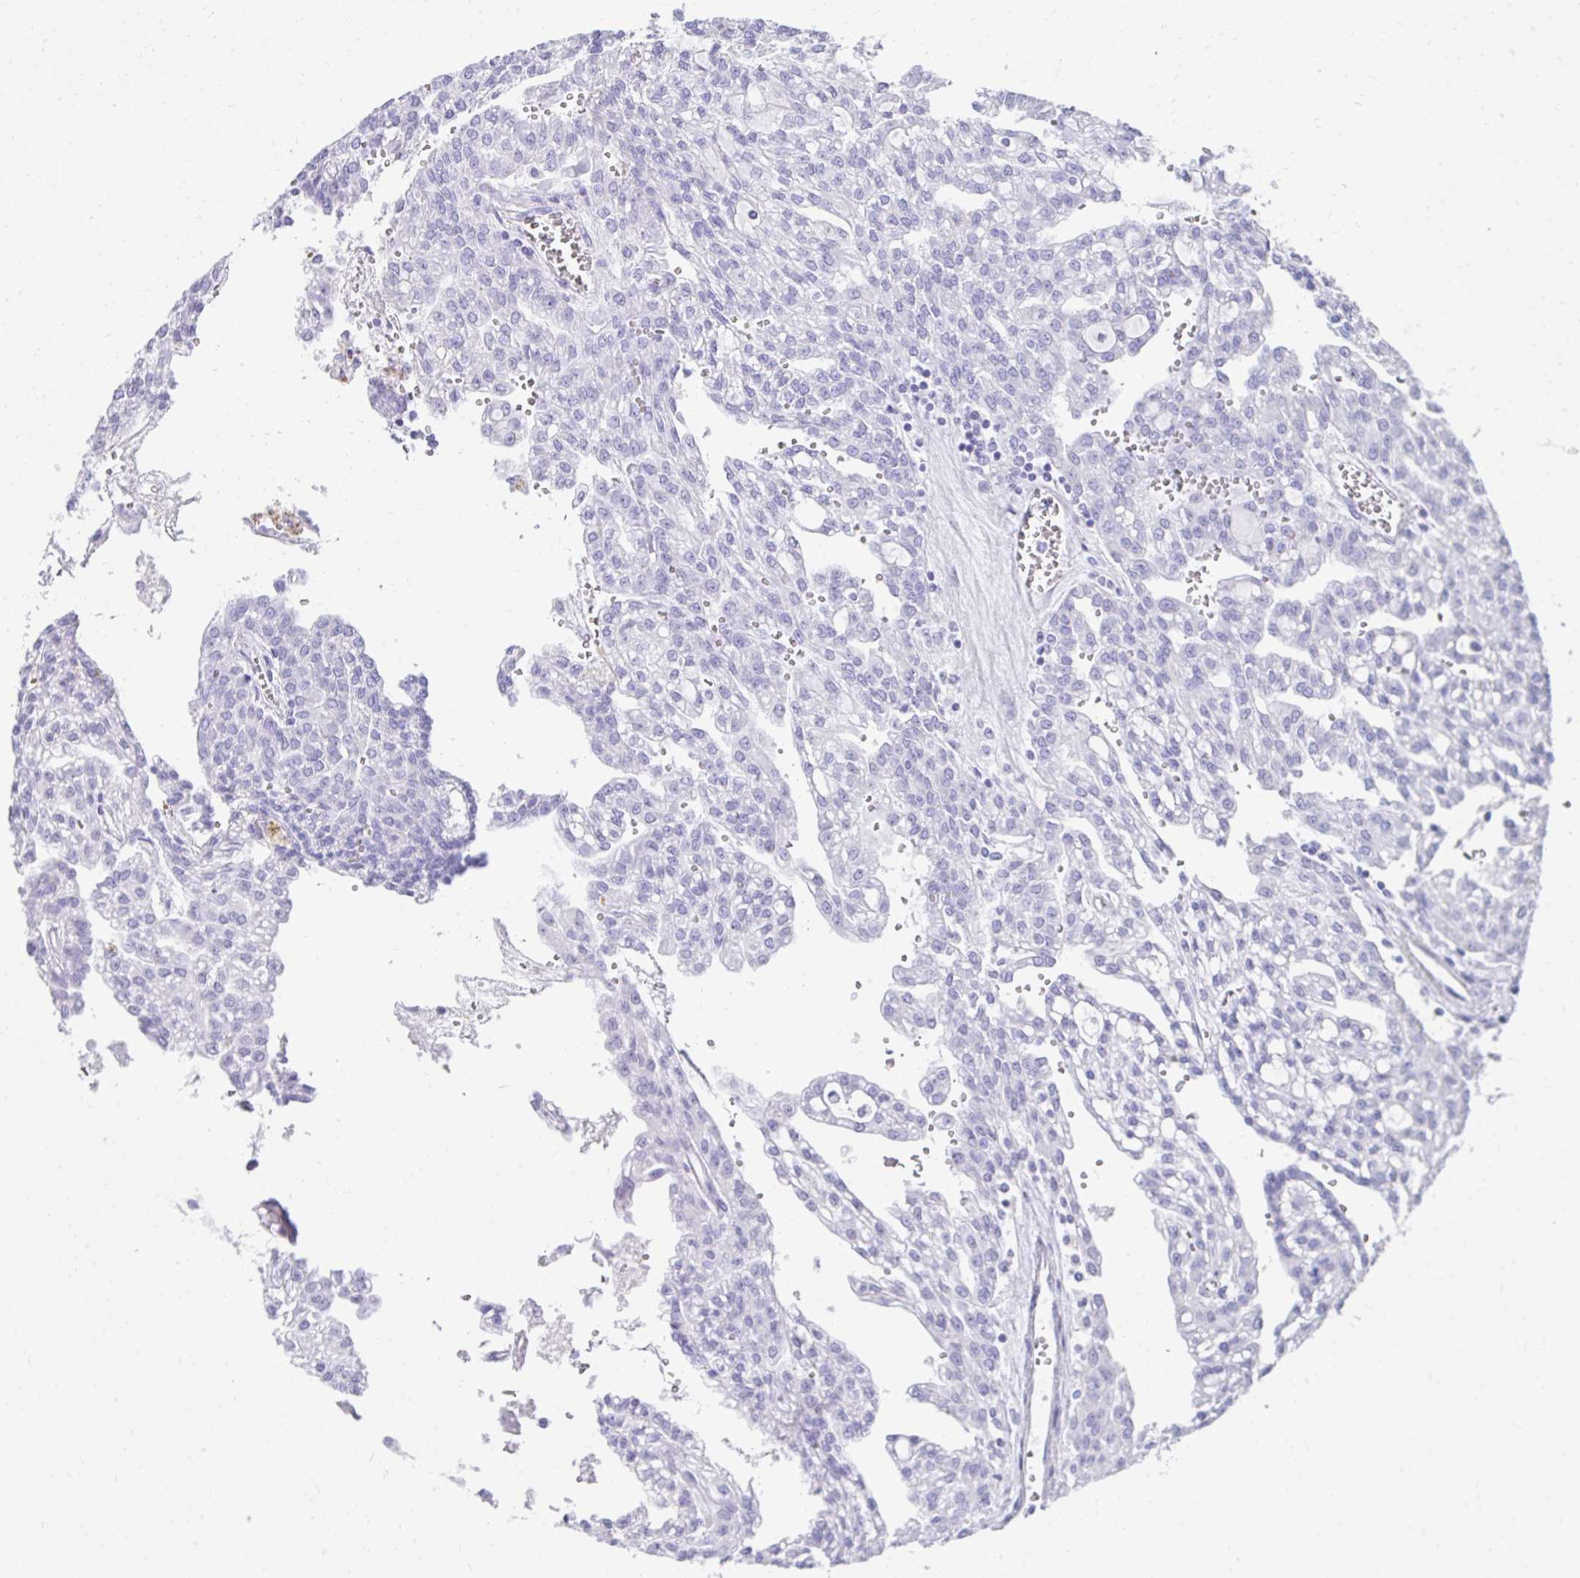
{"staining": {"intensity": "negative", "quantity": "none", "location": "none"}, "tissue": "renal cancer", "cell_type": "Tumor cells", "image_type": "cancer", "snomed": [{"axis": "morphology", "description": "Adenocarcinoma, NOS"}, {"axis": "topography", "description": "Kidney"}], "caption": "Renal cancer (adenocarcinoma) was stained to show a protein in brown. There is no significant staining in tumor cells.", "gene": "TNNT1", "patient": {"sex": "male", "age": 63}}